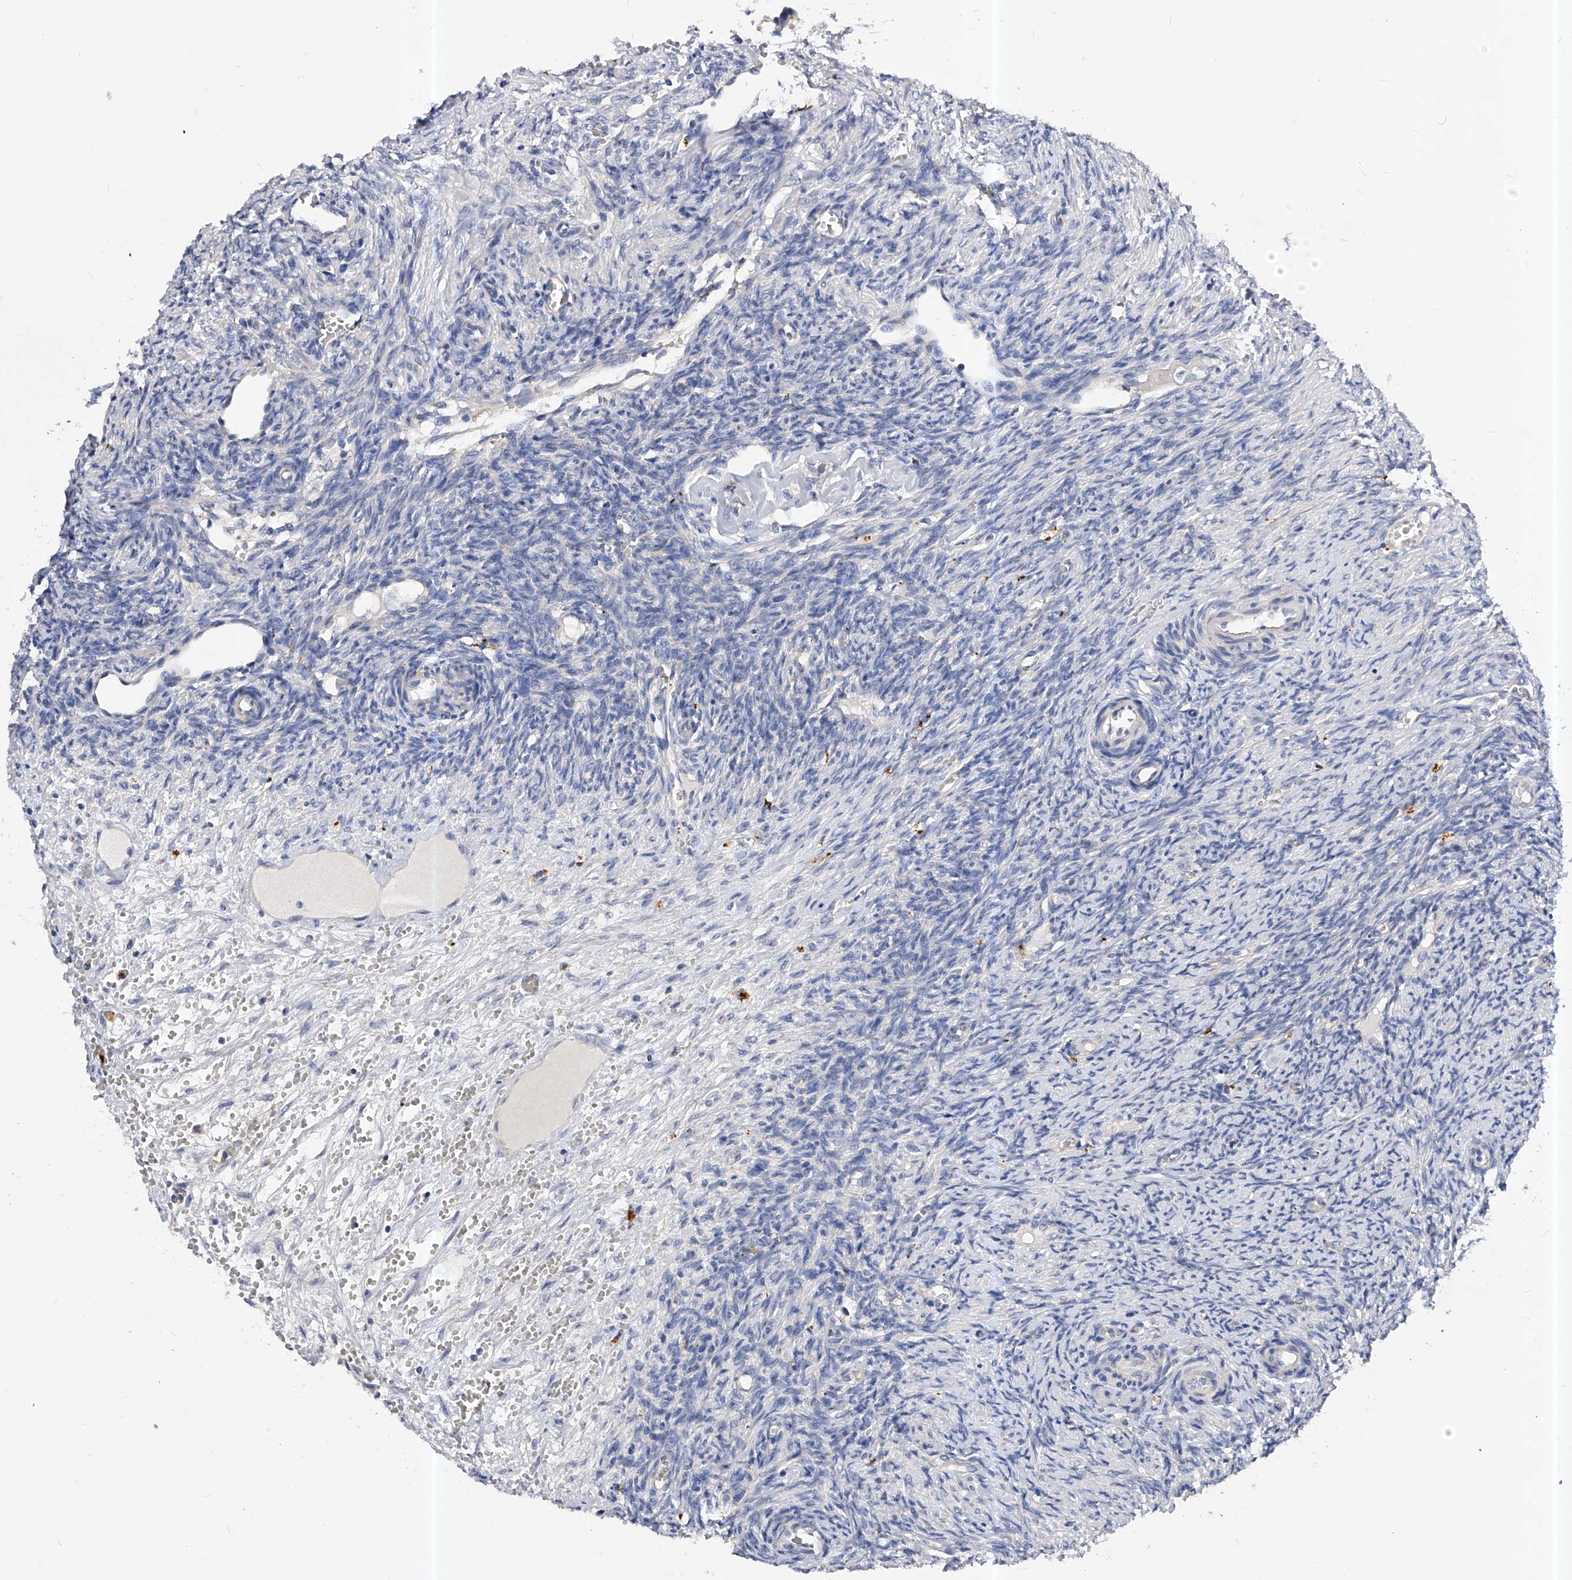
{"staining": {"intensity": "strong", "quantity": ">75%", "location": "cytoplasmic/membranous"}, "tissue": "ovary", "cell_type": "Follicle cells", "image_type": "normal", "snomed": [{"axis": "morphology", "description": "Normal tissue, NOS"}, {"axis": "topography", "description": "Ovary"}], "caption": "Strong cytoplasmic/membranous staining for a protein is seen in about >75% of follicle cells of normal ovary using immunohistochemistry.", "gene": "PPP5C", "patient": {"sex": "female", "age": 41}}